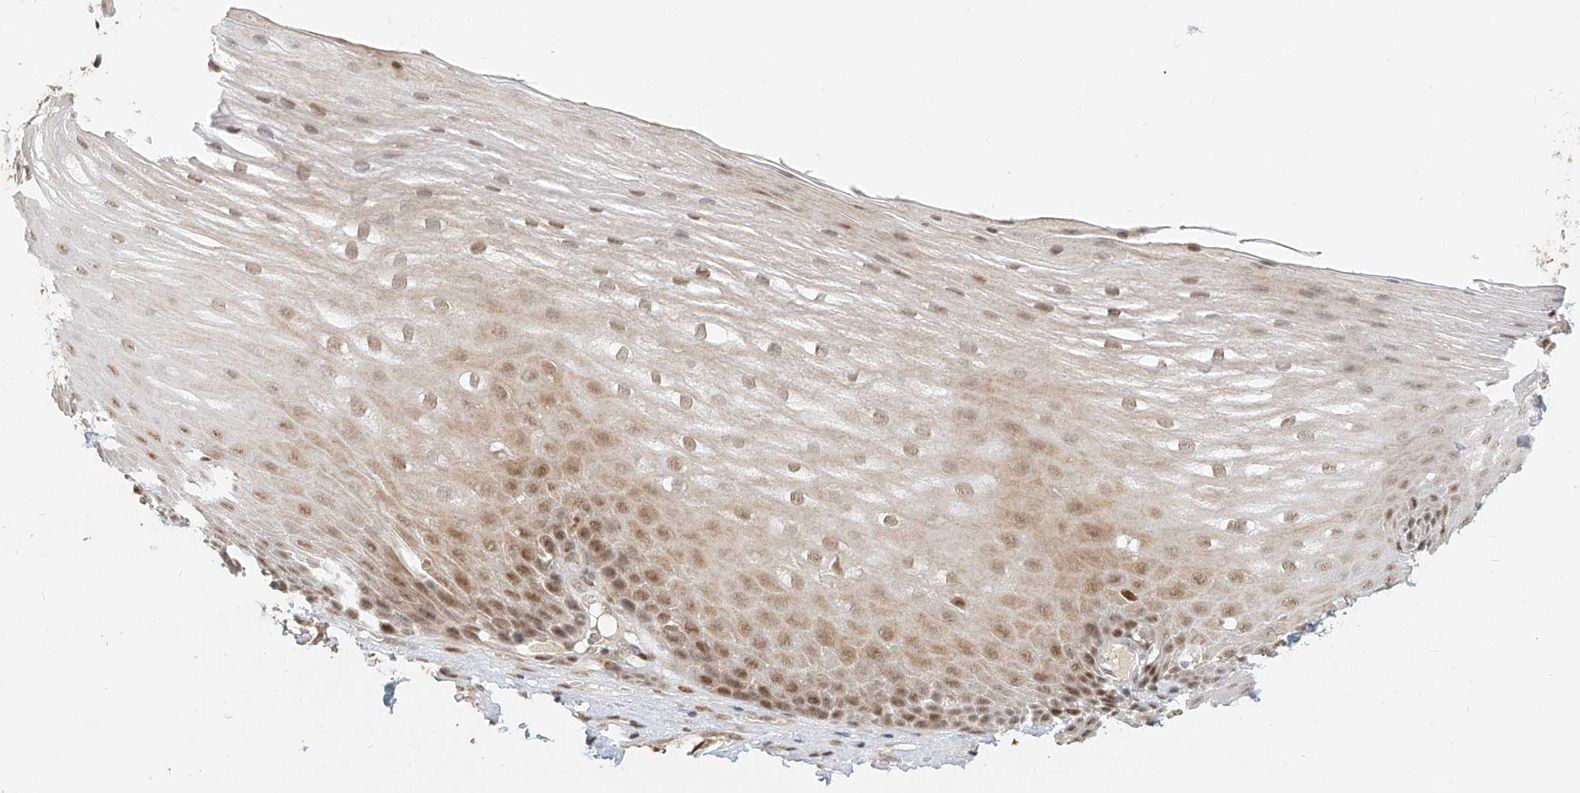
{"staining": {"intensity": "moderate", "quantity": ">75%", "location": "nuclear"}, "tissue": "esophagus", "cell_type": "Squamous epithelial cells", "image_type": "normal", "snomed": [{"axis": "morphology", "description": "Normal tissue, NOS"}, {"axis": "topography", "description": "Esophagus"}], "caption": "Protein expression analysis of unremarkable human esophagus reveals moderate nuclear positivity in approximately >75% of squamous epithelial cells. (IHC, brightfield microscopy, high magnification).", "gene": "CXorf58", "patient": {"sex": "male", "age": 62}}